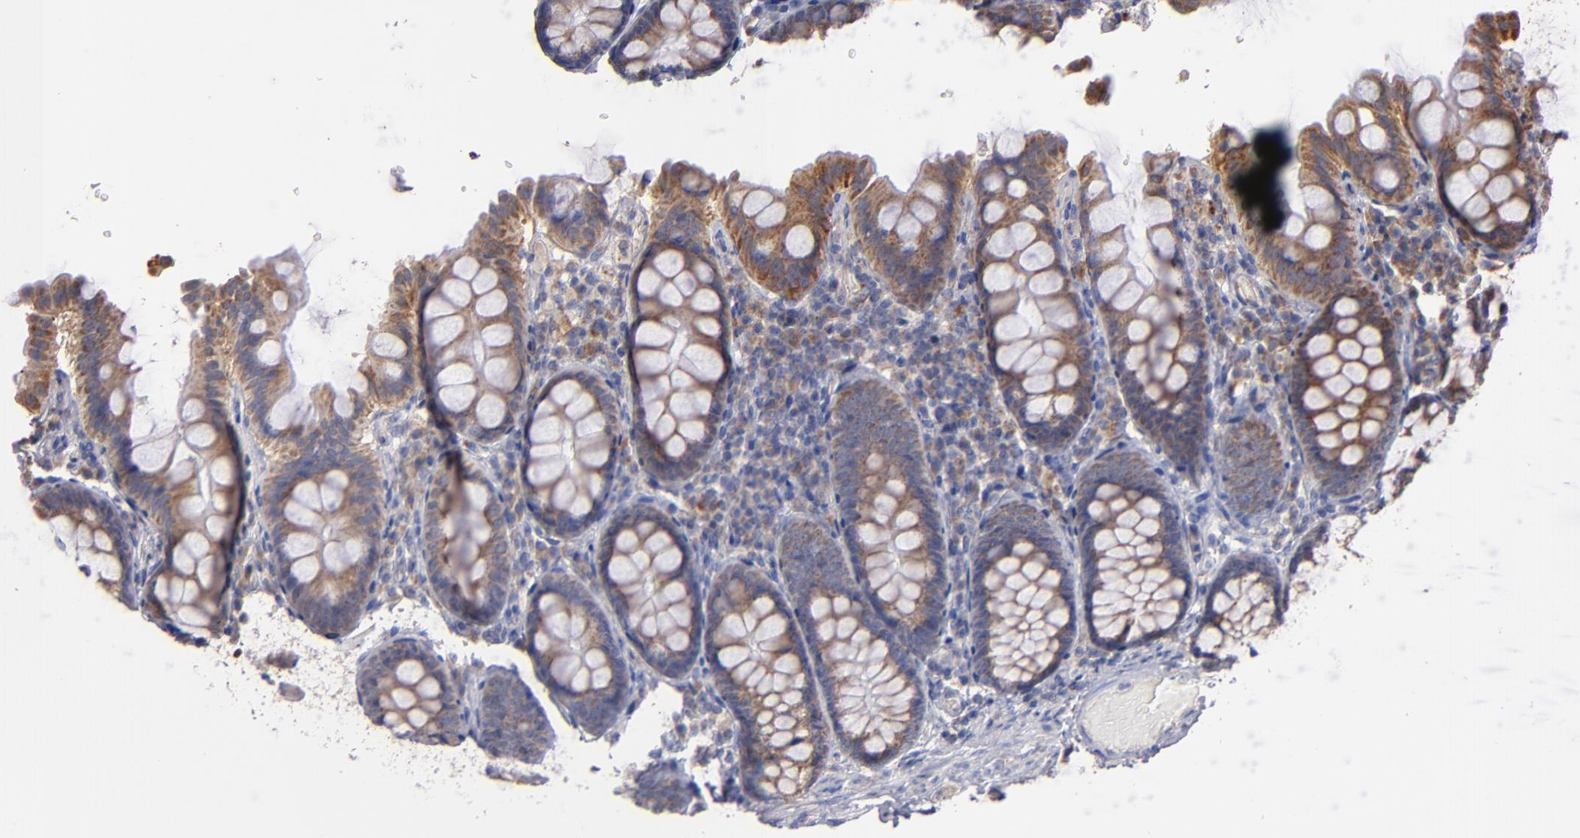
{"staining": {"intensity": "negative", "quantity": "none", "location": "none"}, "tissue": "colon", "cell_type": "Endothelial cells", "image_type": "normal", "snomed": [{"axis": "morphology", "description": "Normal tissue, NOS"}, {"axis": "topography", "description": "Colon"}], "caption": "Micrograph shows no protein expression in endothelial cells of normal colon. Nuclei are stained in blue.", "gene": "DIABLO", "patient": {"sex": "female", "age": 61}}